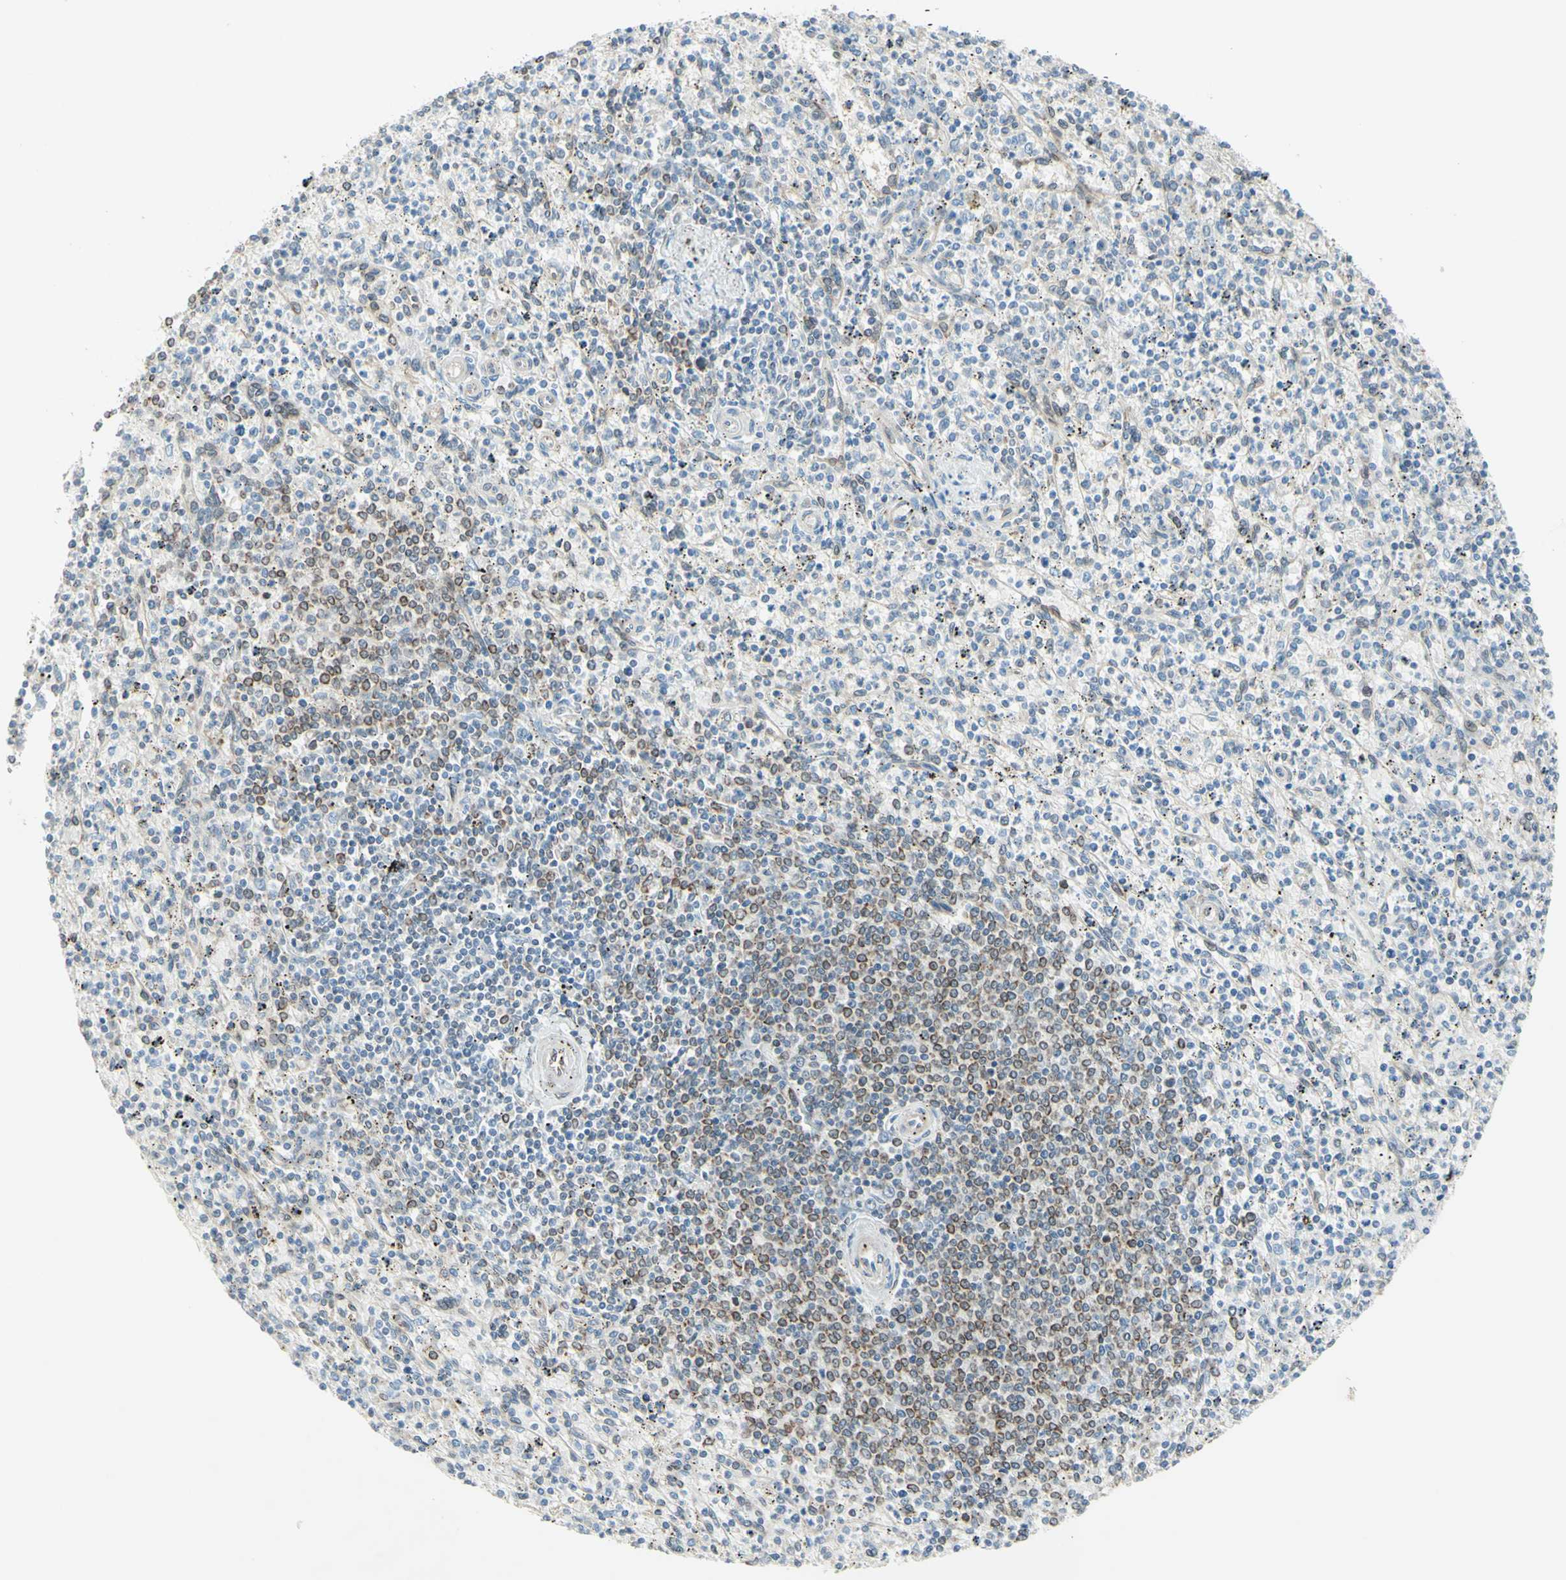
{"staining": {"intensity": "negative", "quantity": "none", "location": "none"}, "tissue": "spleen", "cell_type": "Cells in red pulp", "image_type": "normal", "snomed": [{"axis": "morphology", "description": "Normal tissue, NOS"}, {"axis": "topography", "description": "Spleen"}], "caption": "Micrograph shows no protein staining in cells in red pulp of benign spleen. Brightfield microscopy of immunohistochemistry (IHC) stained with DAB (brown) and hematoxylin (blue), captured at high magnification.", "gene": "TRAF2", "patient": {"sex": "male", "age": 72}}